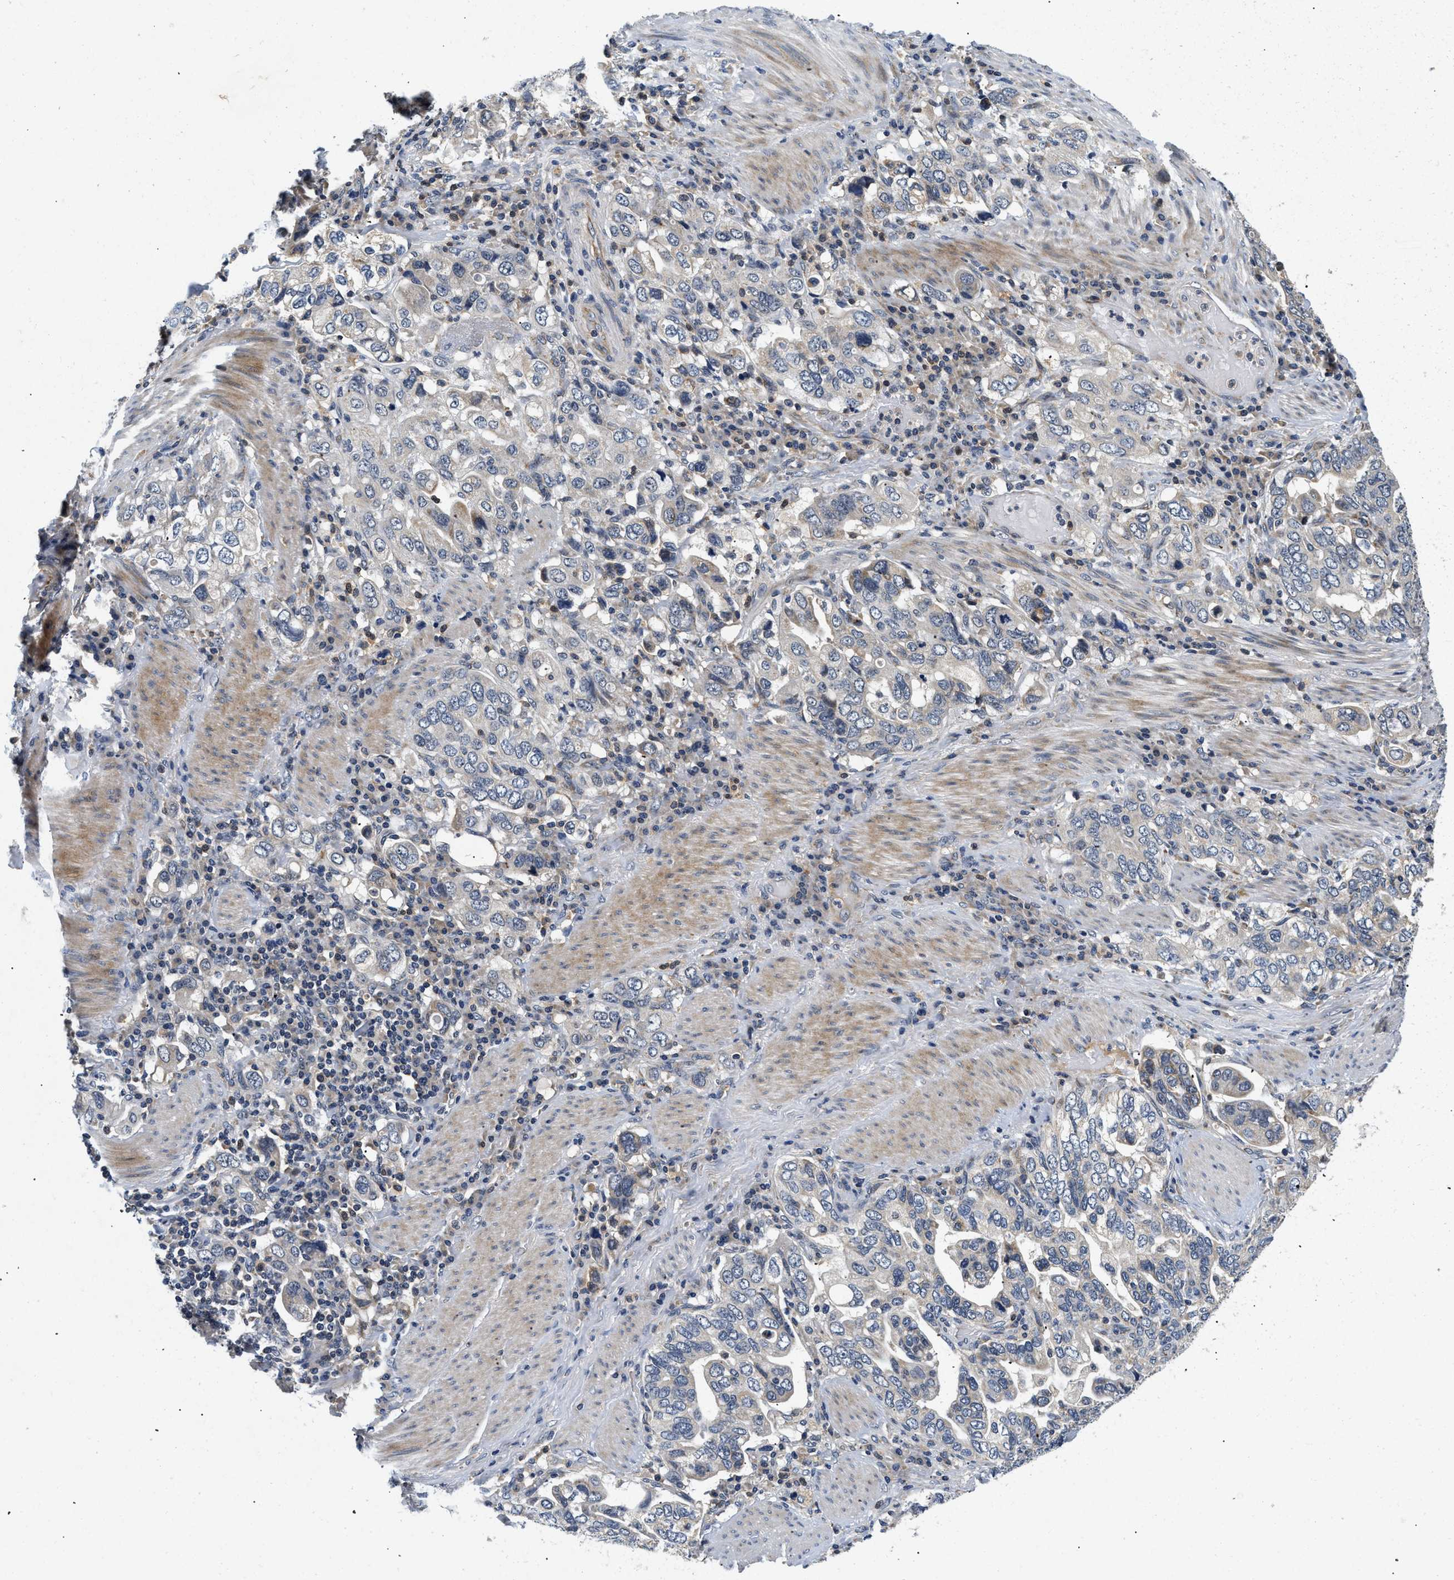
{"staining": {"intensity": "negative", "quantity": "none", "location": "none"}, "tissue": "stomach cancer", "cell_type": "Tumor cells", "image_type": "cancer", "snomed": [{"axis": "morphology", "description": "Adenocarcinoma, NOS"}, {"axis": "topography", "description": "Stomach, upper"}], "caption": "Stomach cancer stained for a protein using IHC demonstrates no expression tumor cells.", "gene": "PDP1", "patient": {"sex": "male", "age": 62}}